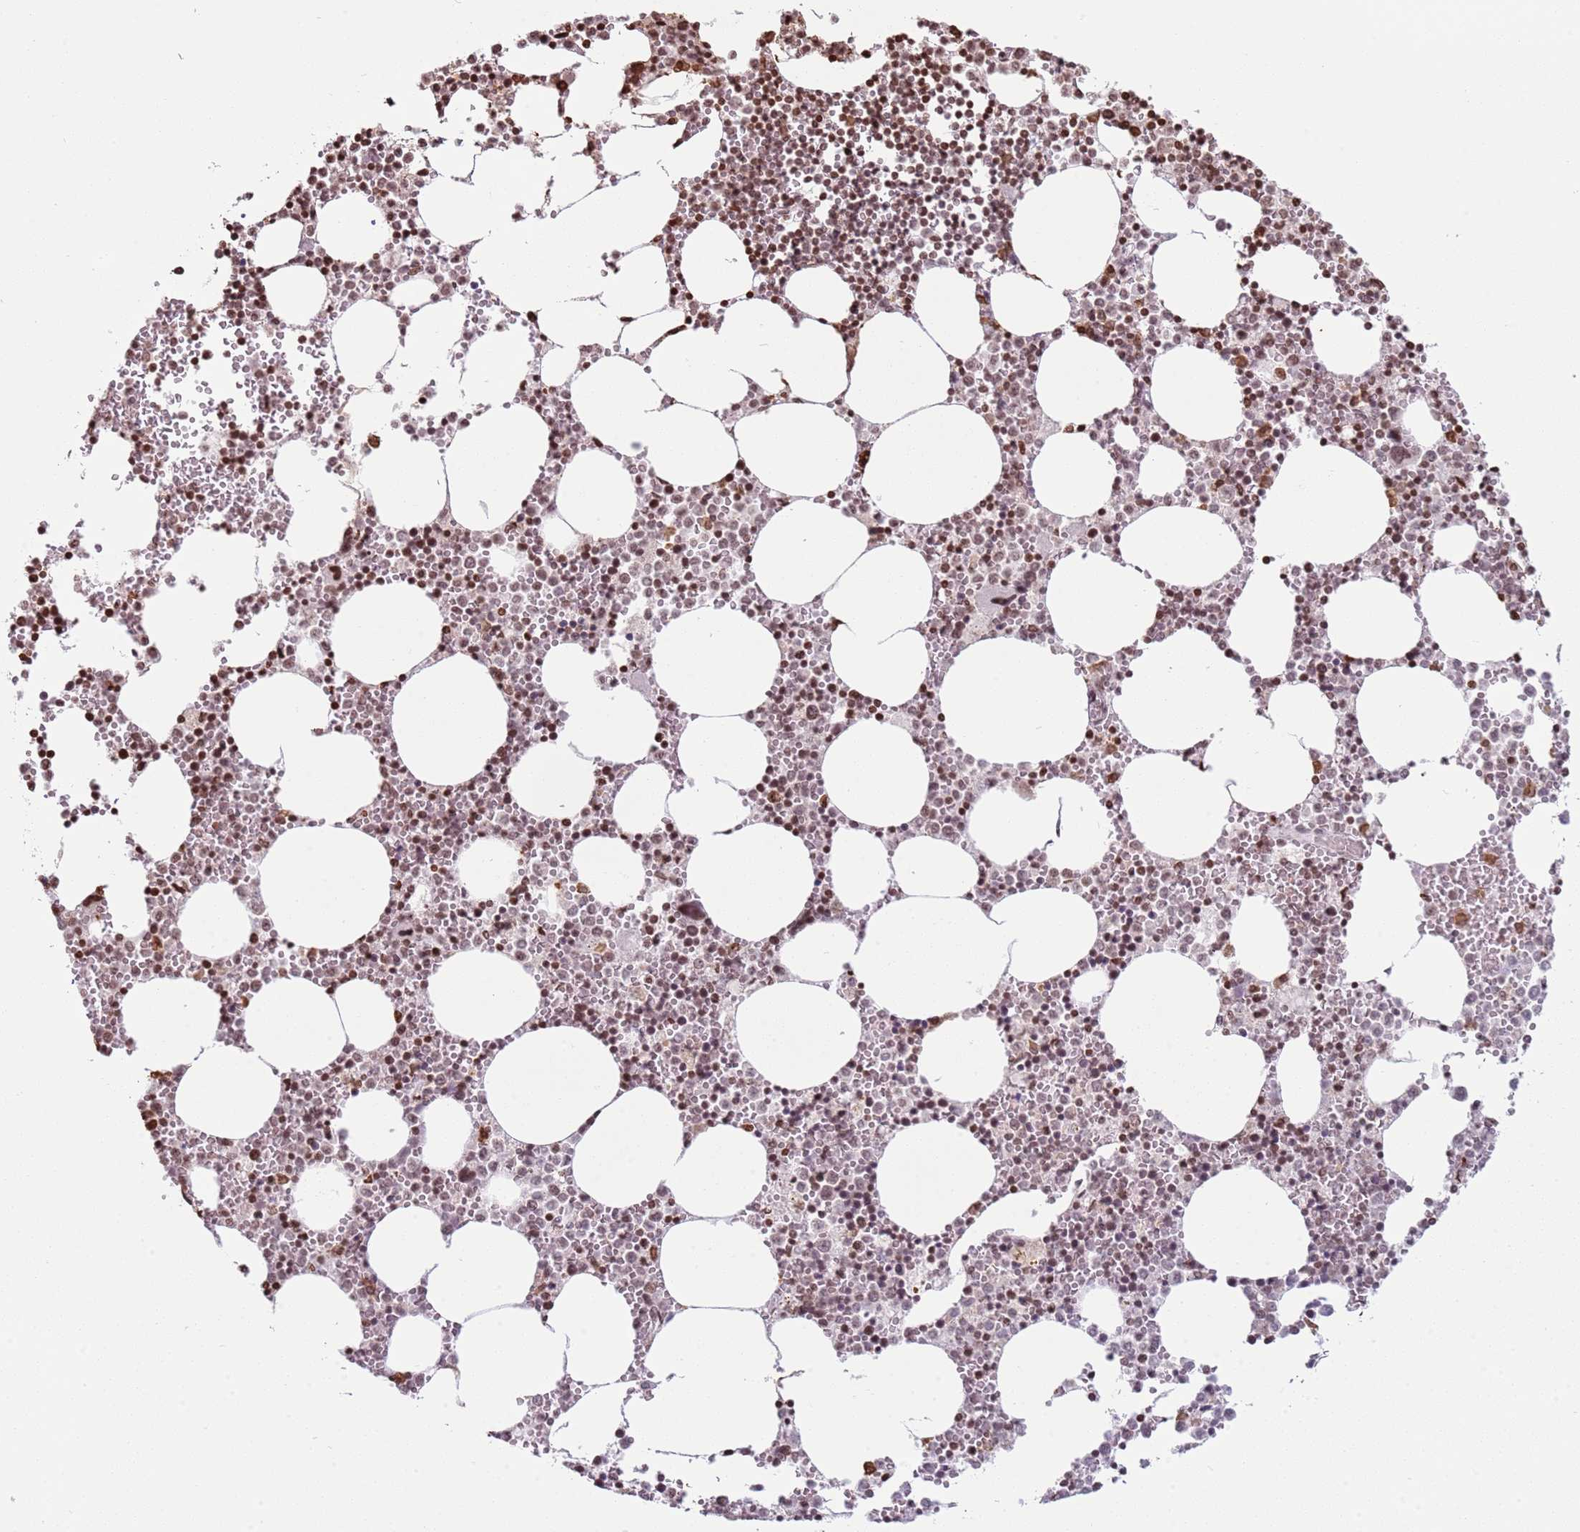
{"staining": {"intensity": "weak", "quantity": "25%-75%", "location": "cytoplasmic/membranous"}, "tissue": "bone marrow", "cell_type": "Hematopoietic cells", "image_type": "normal", "snomed": [{"axis": "morphology", "description": "Normal tissue, NOS"}, {"axis": "topography", "description": "Bone marrow"}], "caption": "Immunohistochemical staining of benign human bone marrow exhibits weak cytoplasmic/membranous protein expression in approximately 25%-75% of hematopoietic cells.", "gene": "SCAF1", "patient": {"sex": "female", "age": 64}}